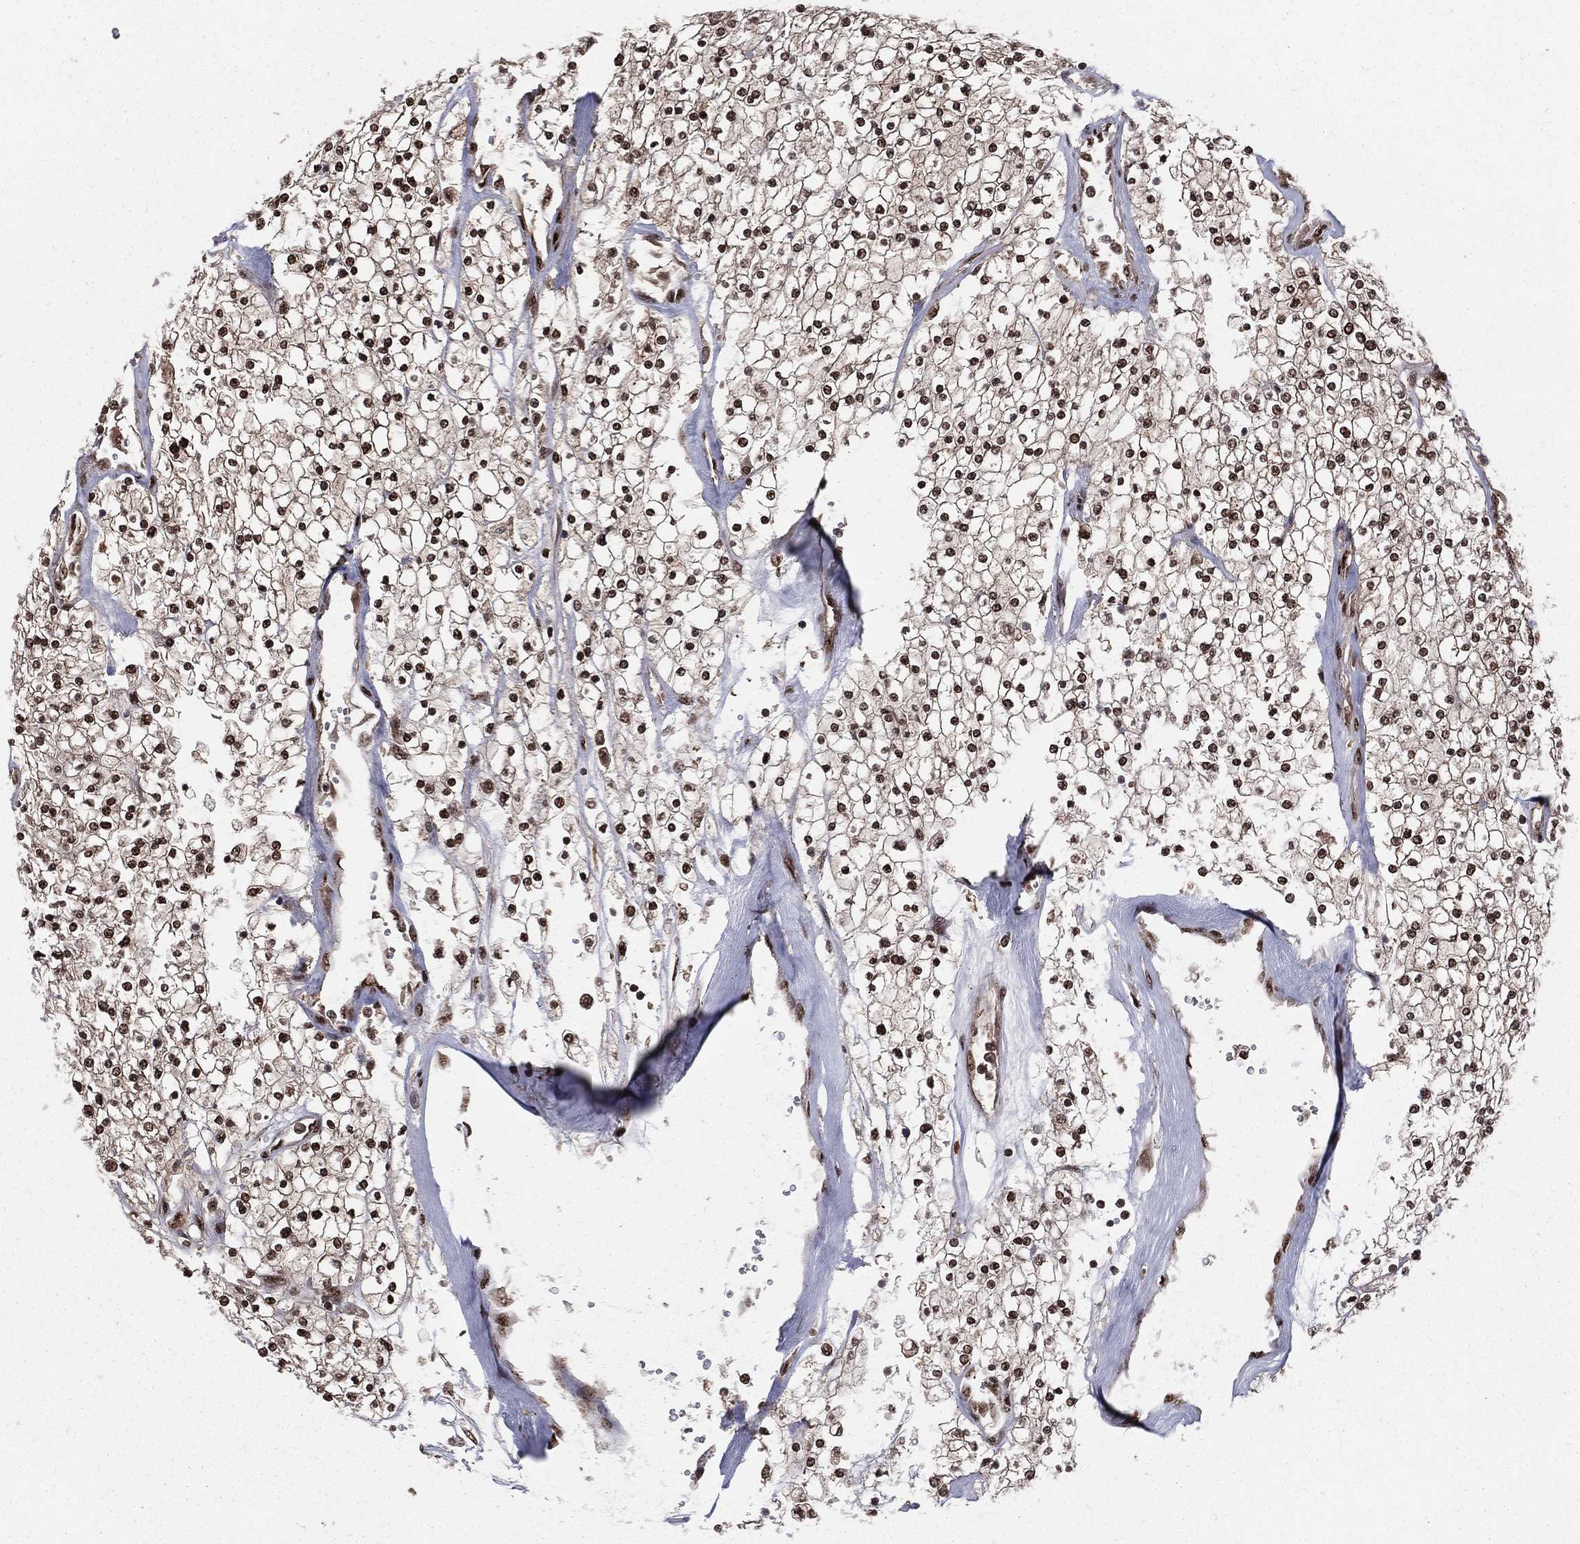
{"staining": {"intensity": "strong", "quantity": ">75%", "location": "nuclear"}, "tissue": "renal cancer", "cell_type": "Tumor cells", "image_type": "cancer", "snomed": [{"axis": "morphology", "description": "Adenocarcinoma, NOS"}, {"axis": "topography", "description": "Kidney"}], "caption": "Adenocarcinoma (renal) stained for a protein (brown) reveals strong nuclear positive positivity in about >75% of tumor cells.", "gene": "COPS4", "patient": {"sex": "male", "age": 80}}